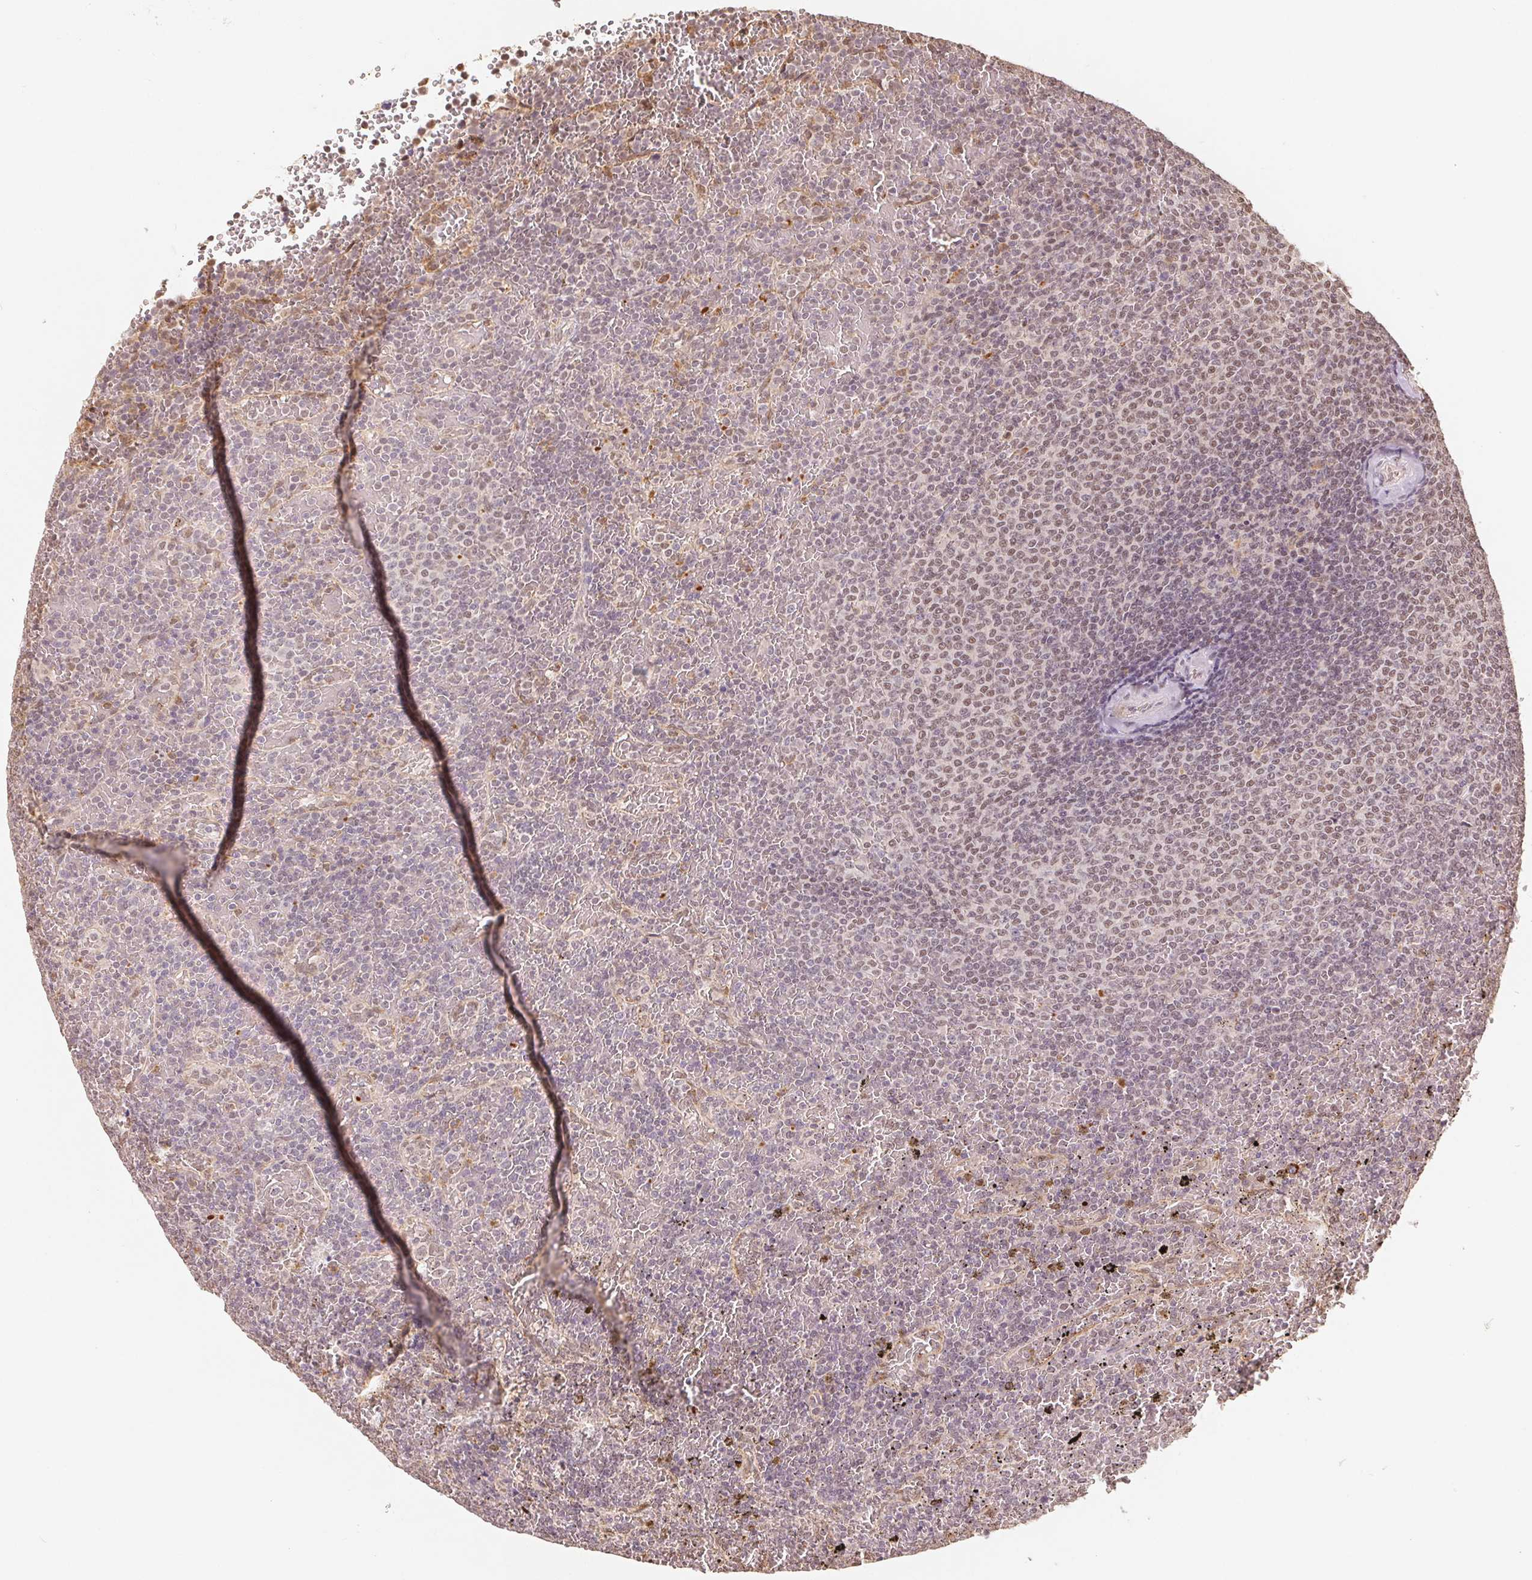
{"staining": {"intensity": "weak", "quantity": "<25%", "location": "nuclear"}, "tissue": "lymphoma", "cell_type": "Tumor cells", "image_type": "cancer", "snomed": [{"axis": "morphology", "description": "Malignant lymphoma, non-Hodgkin's type, Low grade"}, {"axis": "topography", "description": "Spleen"}], "caption": "Image shows no protein expression in tumor cells of malignant lymphoma, non-Hodgkin's type (low-grade) tissue.", "gene": "GUSB", "patient": {"sex": "female", "age": 77}}